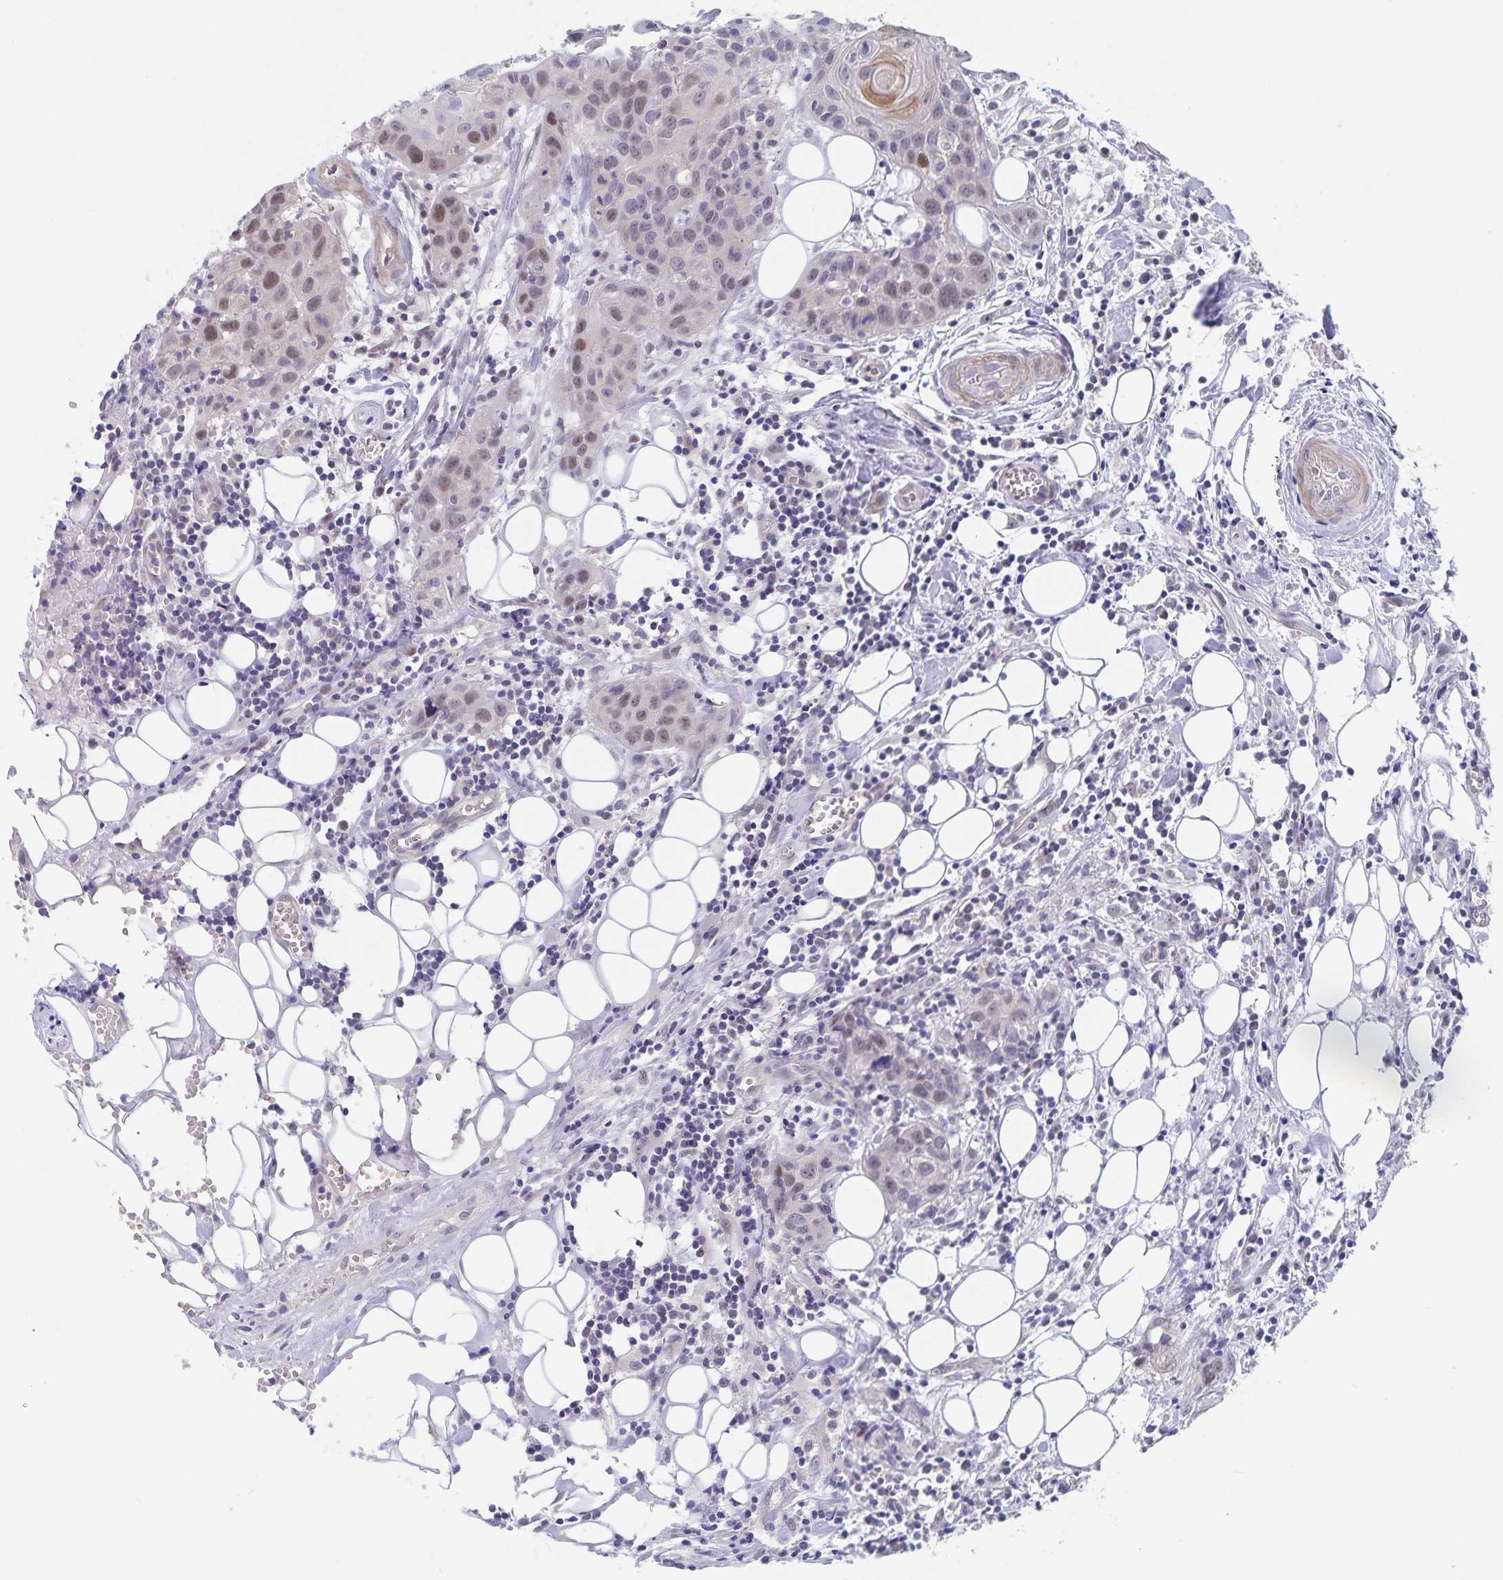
{"staining": {"intensity": "weak", "quantity": "25%-75%", "location": "nuclear"}, "tissue": "head and neck cancer", "cell_type": "Tumor cells", "image_type": "cancer", "snomed": [{"axis": "morphology", "description": "Squamous cell carcinoma, NOS"}, {"axis": "topography", "description": "Oral tissue"}, {"axis": "topography", "description": "Head-Neck"}], "caption": "Protein expression analysis of human head and neck squamous cell carcinoma reveals weak nuclear expression in approximately 25%-75% of tumor cells.", "gene": "BAG6", "patient": {"sex": "male", "age": 58}}